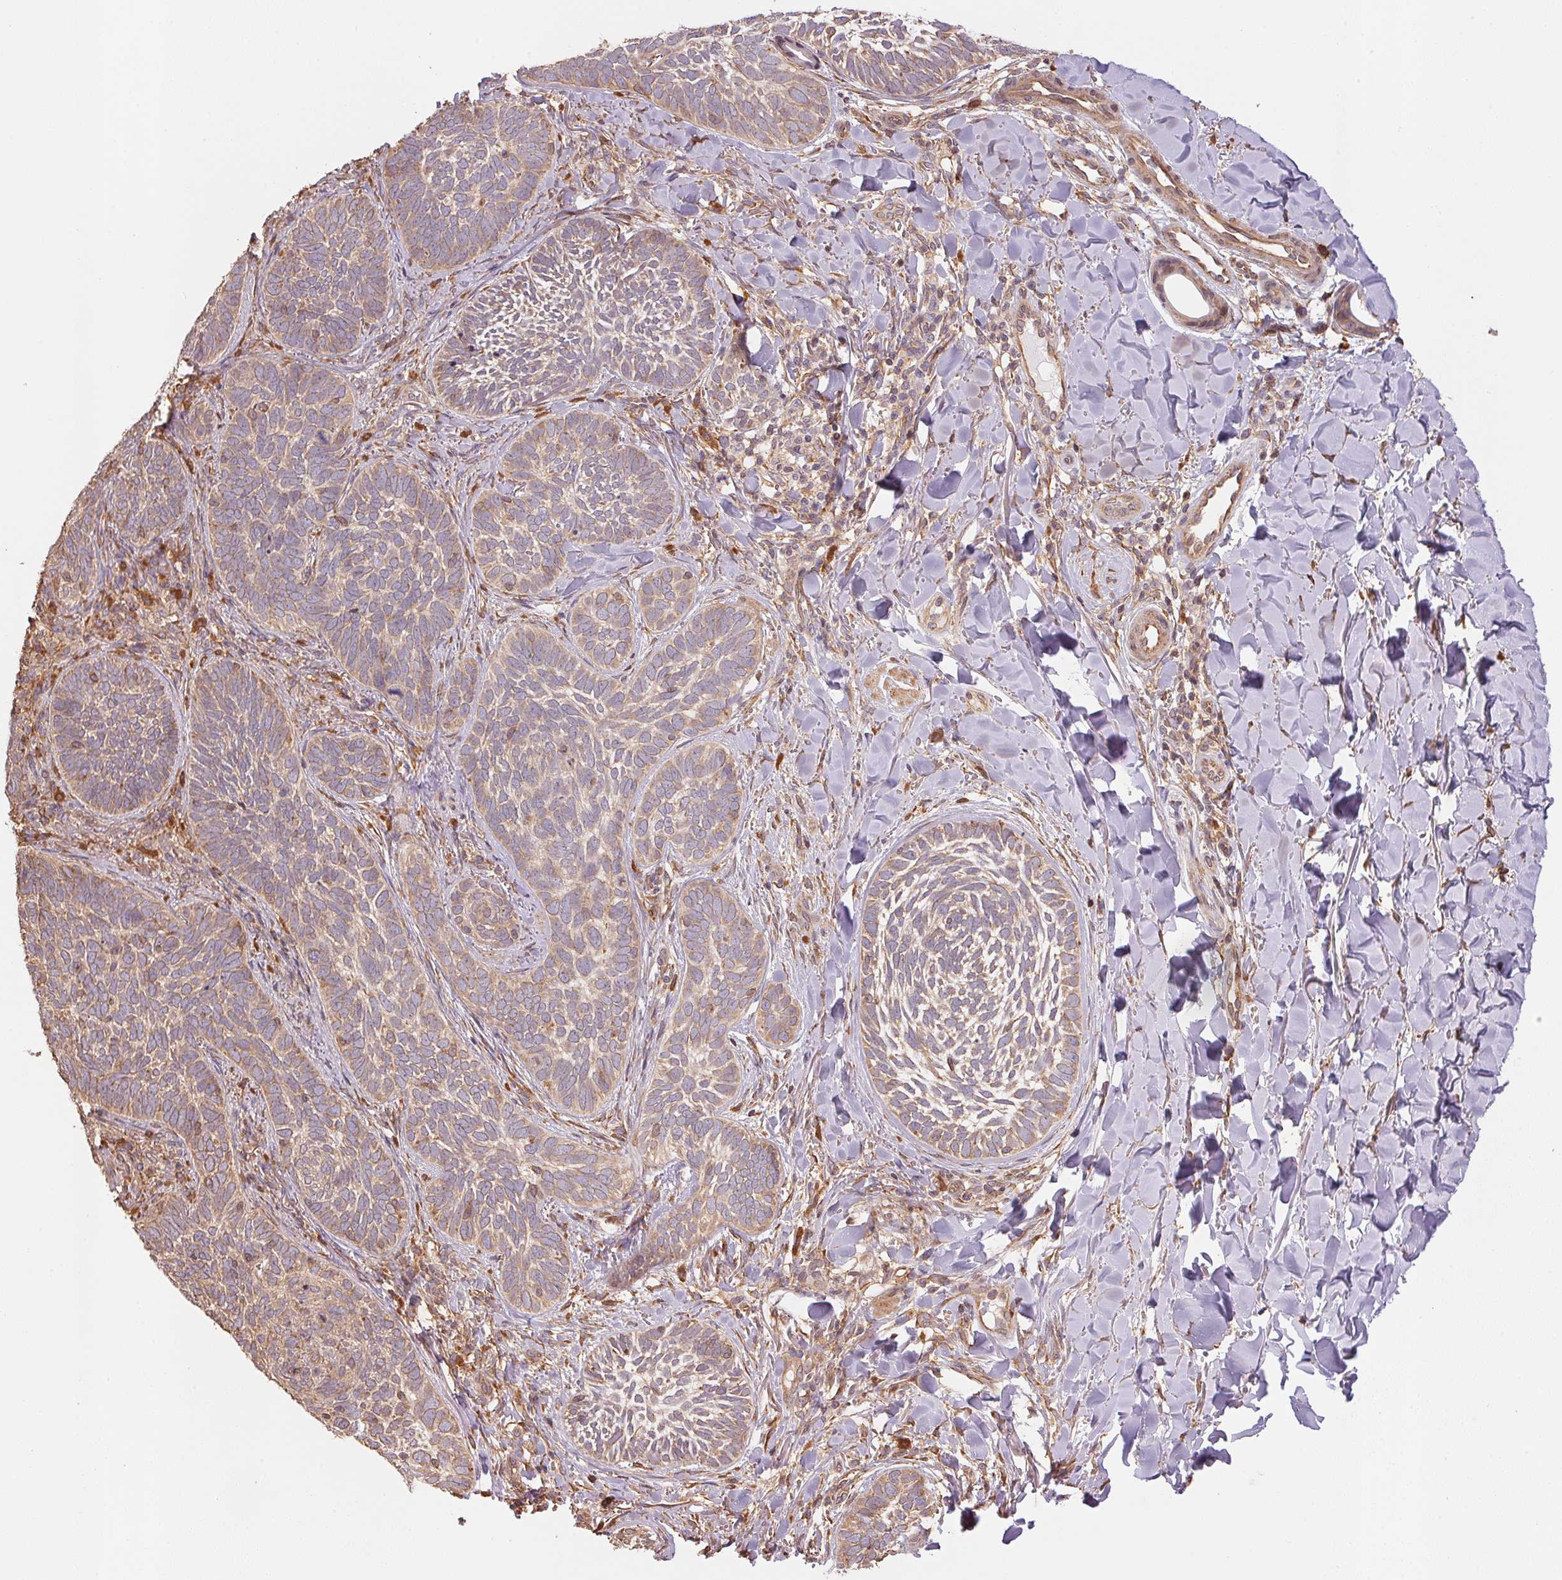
{"staining": {"intensity": "weak", "quantity": ">75%", "location": "cytoplasmic/membranous"}, "tissue": "skin cancer", "cell_type": "Tumor cells", "image_type": "cancer", "snomed": [{"axis": "morphology", "description": "Normal tissue, NOS"}, {"axis": "morphology", "description": "Basal cell carcinoma"}, {"axis": "topography", "description": "Skin"}], "caption": "Immunohistochemical staining of skin cancer (basal cell carcinoma) demonstrates low levels of weak cytoplasmic/membranous protein positivity in approximately >75% of tumor cells. (IHC, brightfield microscopy, high magnification).", "gene": "C6orf163", "patient": {"sex": "male", "age": 46}}